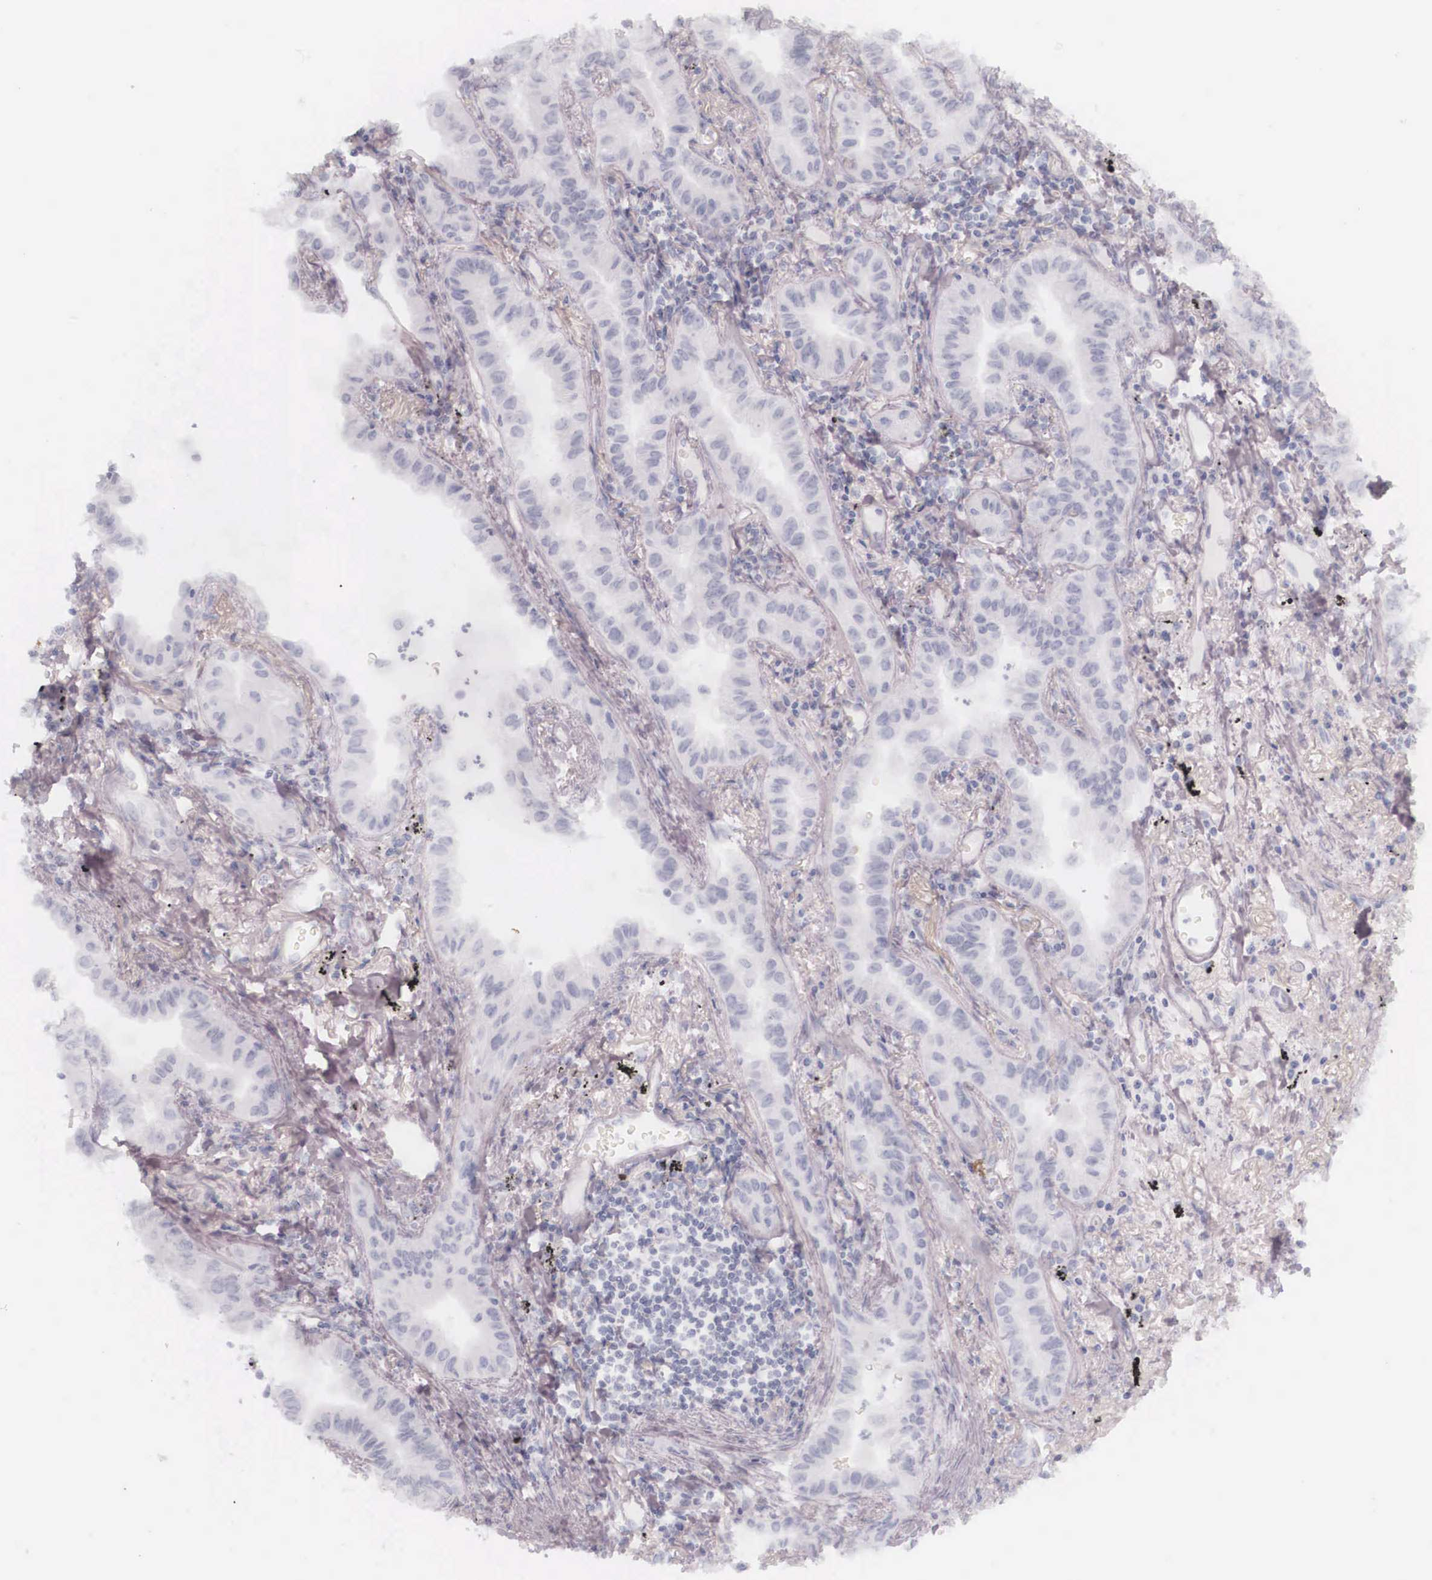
{"staining": {"intensity": "negative", "quantity": "none", "location": "none"}, "tissue": "lung cancer", "cell_type": "Tumor cells", "image_type": "cancer", "snomed": [{"axis": "morphology", "description": "Adenocarcinoma, NOS"}, {"axis": "topography", "description": "Lung"}], "caption": "Immunohistochemical staining of lung adenocarcinoma demonstrates no significant staining in tumor cells. (Brightfield microscopy of DAB IHC at high magnification).", "gene": "KRT14", "patient": {"sex": "female", "age": 50}}